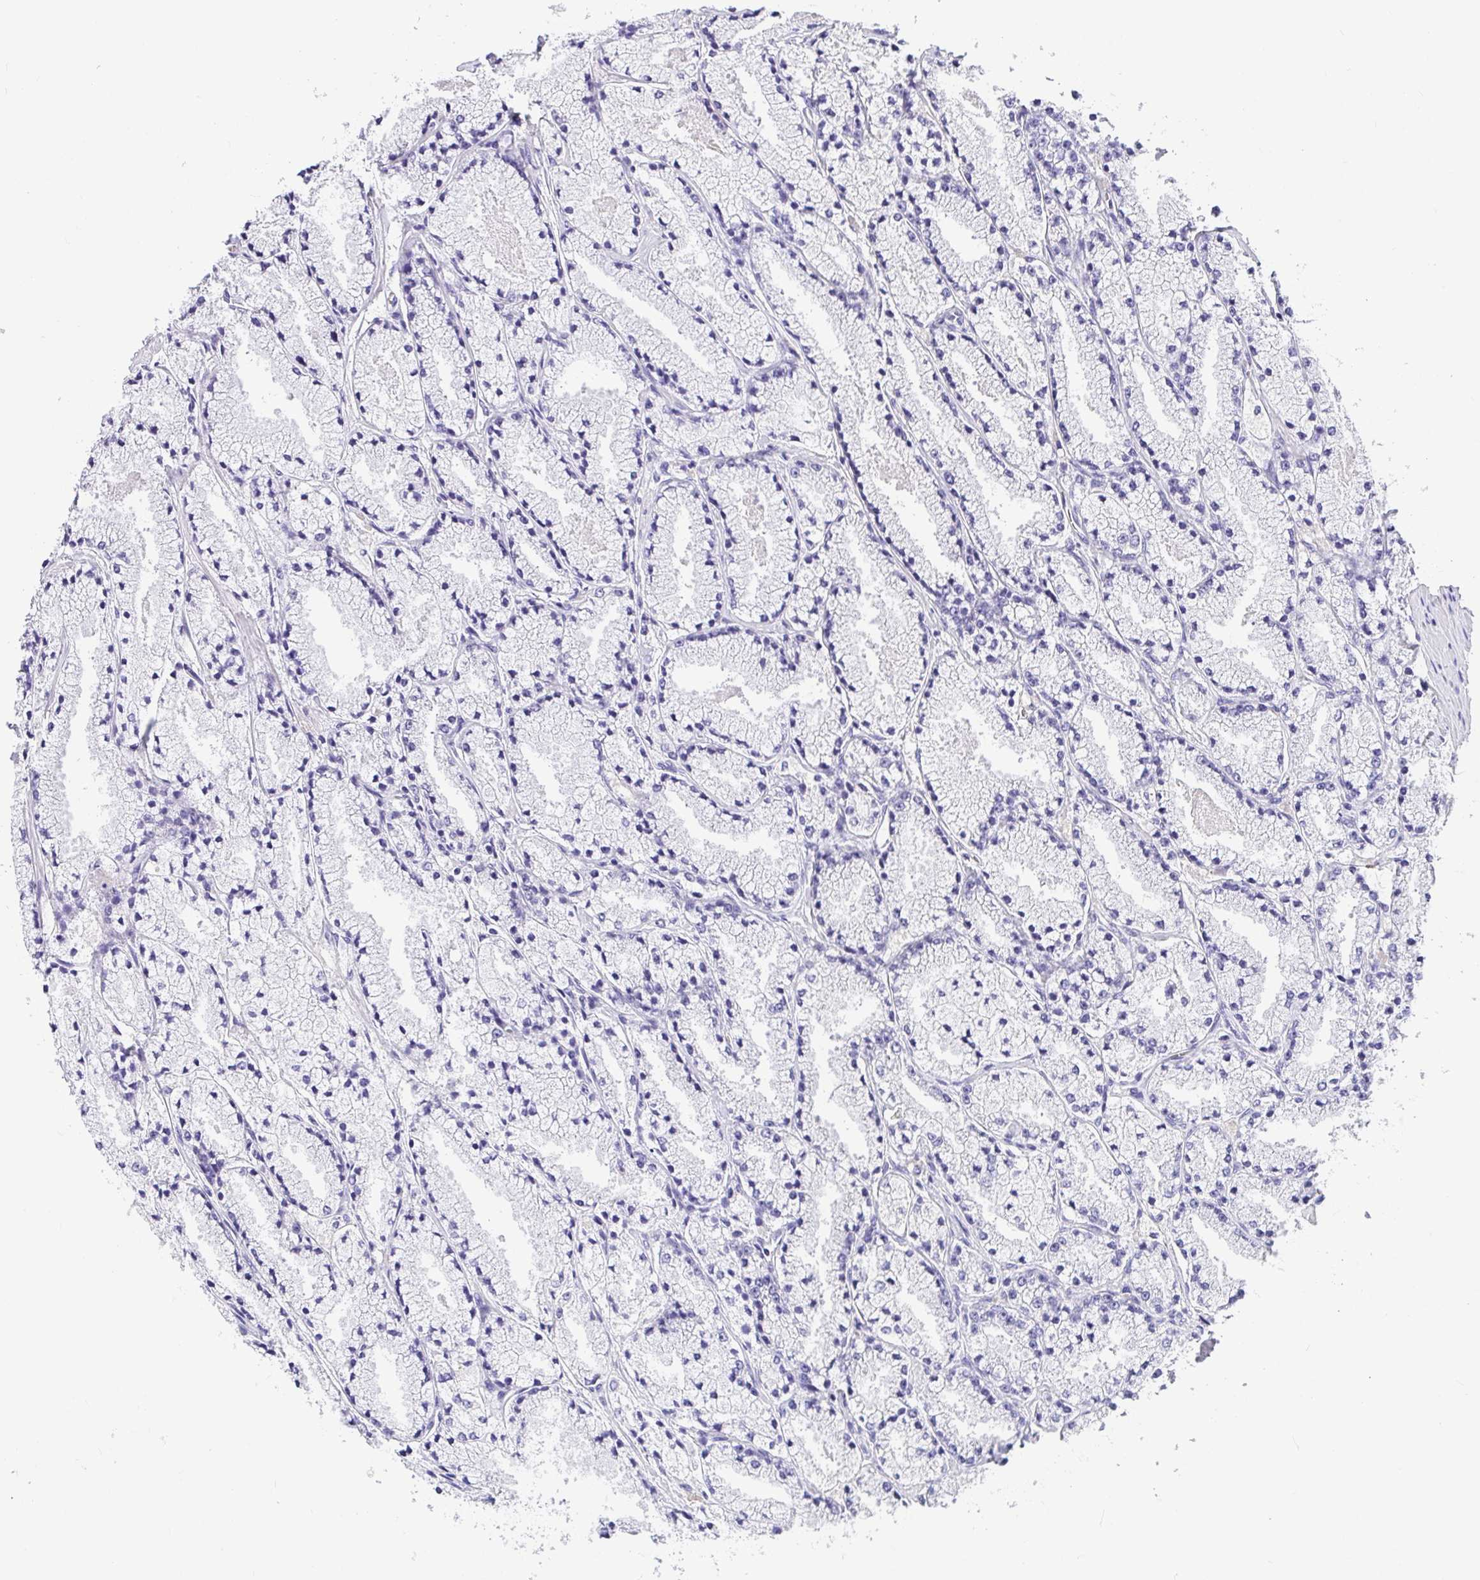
{"staining": {"intensity": "negative", "quantity": "none", "location": "none"}, "tissue": "prostate cancer", "cell_type": "Tumor cells", "image_type": "cancer", "snomed": [{"axis": "morphology", "description": "Adenocarcinoma, High grade"}, {"axis": "topography", "description": "Prostate"}], "caption": "Immunohistochemistry of human high-grade adenocarcinoma (prostate) reveals no expression in tumor cells. Brightfield microscopy of IHC stained with DAB (3,3'-diaminobenzidine) (brown) and hematoxylin (blue), captured at high magnification.", "gene": "ADRA2C", "patient": {"sex": "male", "age": 63}}